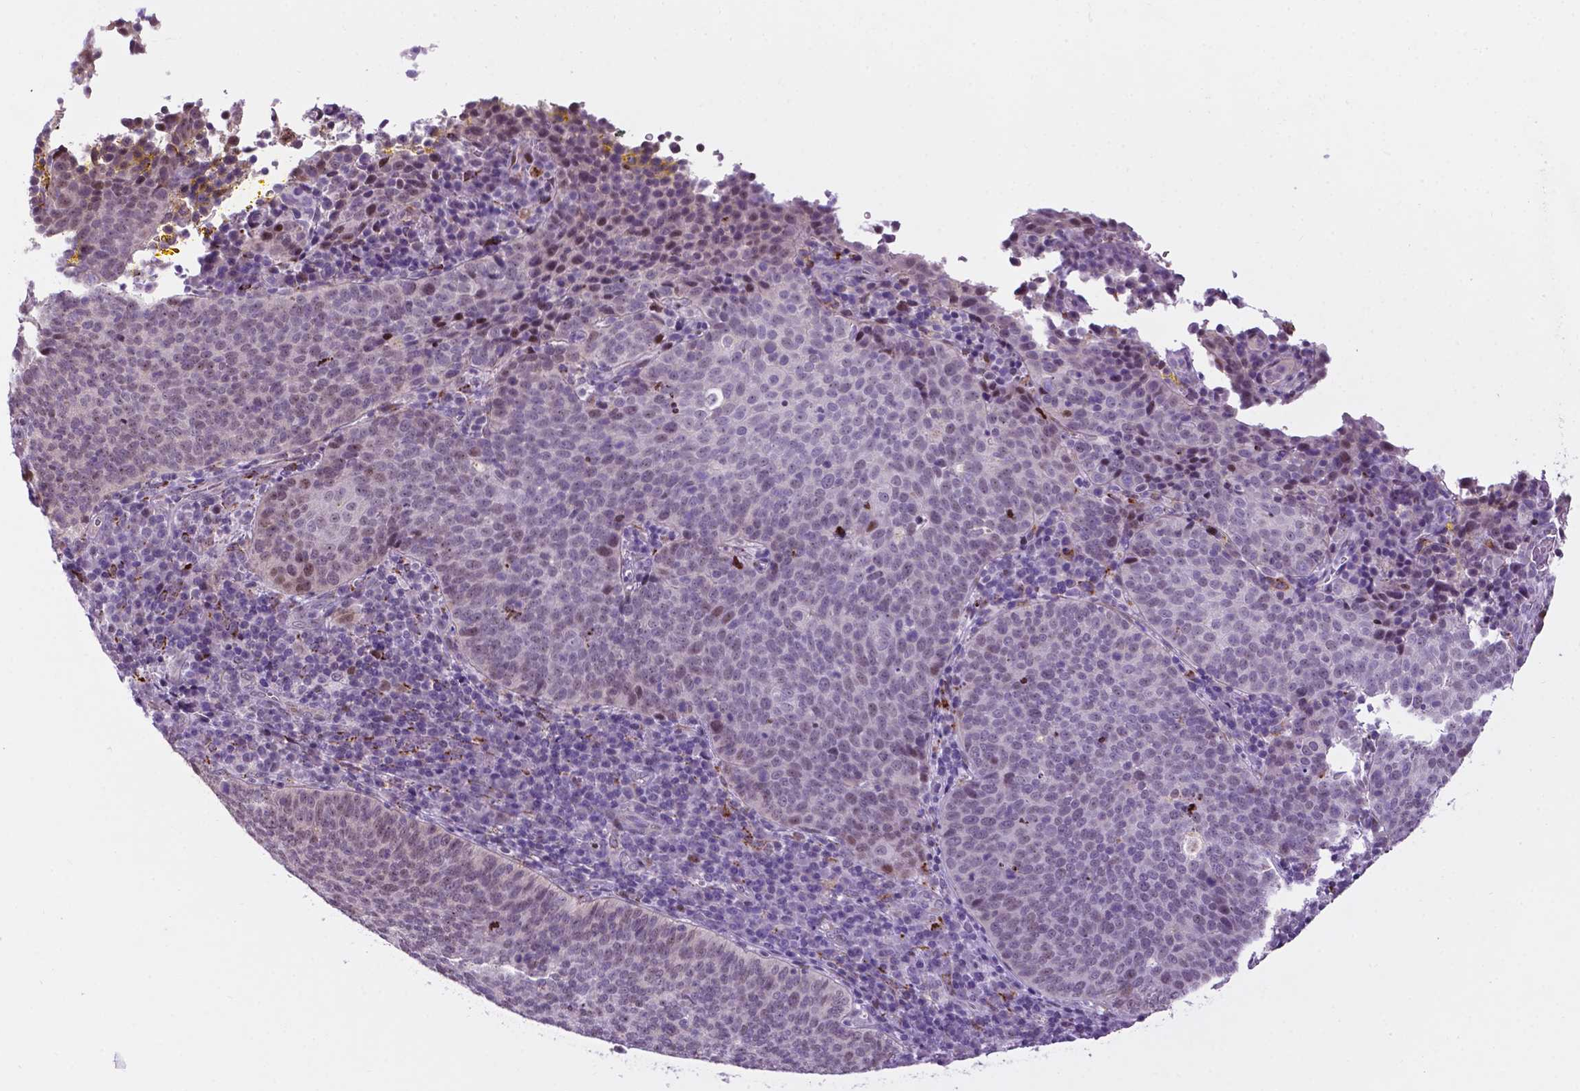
{"staining": {"intensity": "negative", "quantity": "none", "location": "none"}, "tissue": "cervical cancer", "cell_type": "Tumor cells", "image_type": "cancer", "snomed": [{"axis": "morphology", "description": "Squamous cell carcinoma, NOS"}, {"axis": "topography", "description": "Cervix"}], "caption": "An IHC micrograph of cervical cancer is shown. There is no staining in tumor cells of cervical cancer.", "gene": "SMAD3", "patient": {"sex": "female", "age": 34}}